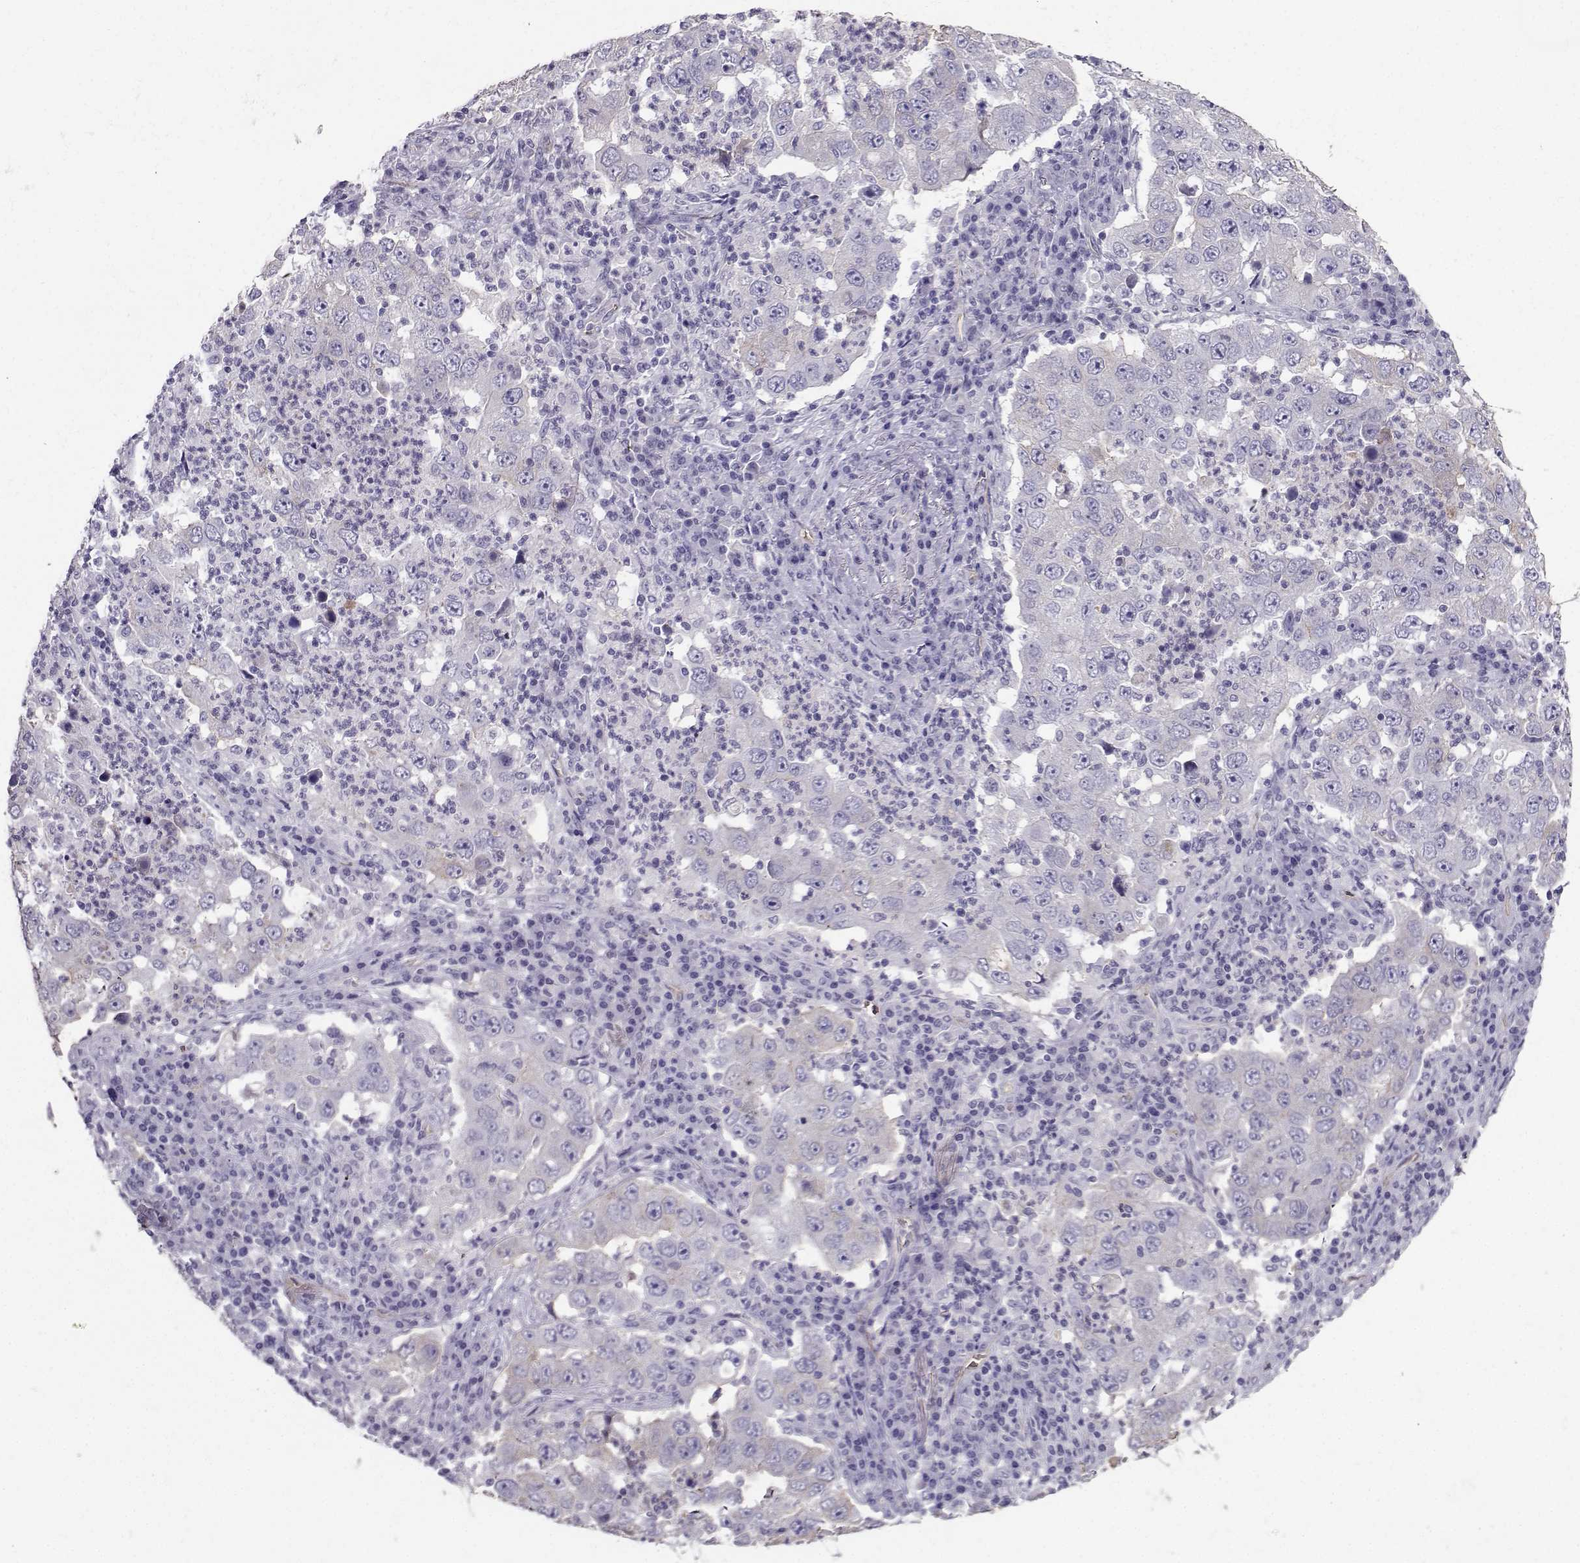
{"staining": {"intensity": "moderate", "quantity": "<25%", "location": "cytoplasmic/membranous"}, "tissue": "lung cancer", "cell_type": "Tumor cells", "image_type": "cancer", "snomed": [{"axis": "morphology", "description": "Adenocarcinoma, NOS"}, {"axis": "topography", "description": "Lung"}], "caption": "Human lung cancer (adenocarcinoma) stained with a brown dye exhibits moderate cytoplasmic/membranous positive positivity in approximately <25% of tumor cells.", "gene": "CLUL1", "patient": {"sex": "male", "age": 73}}